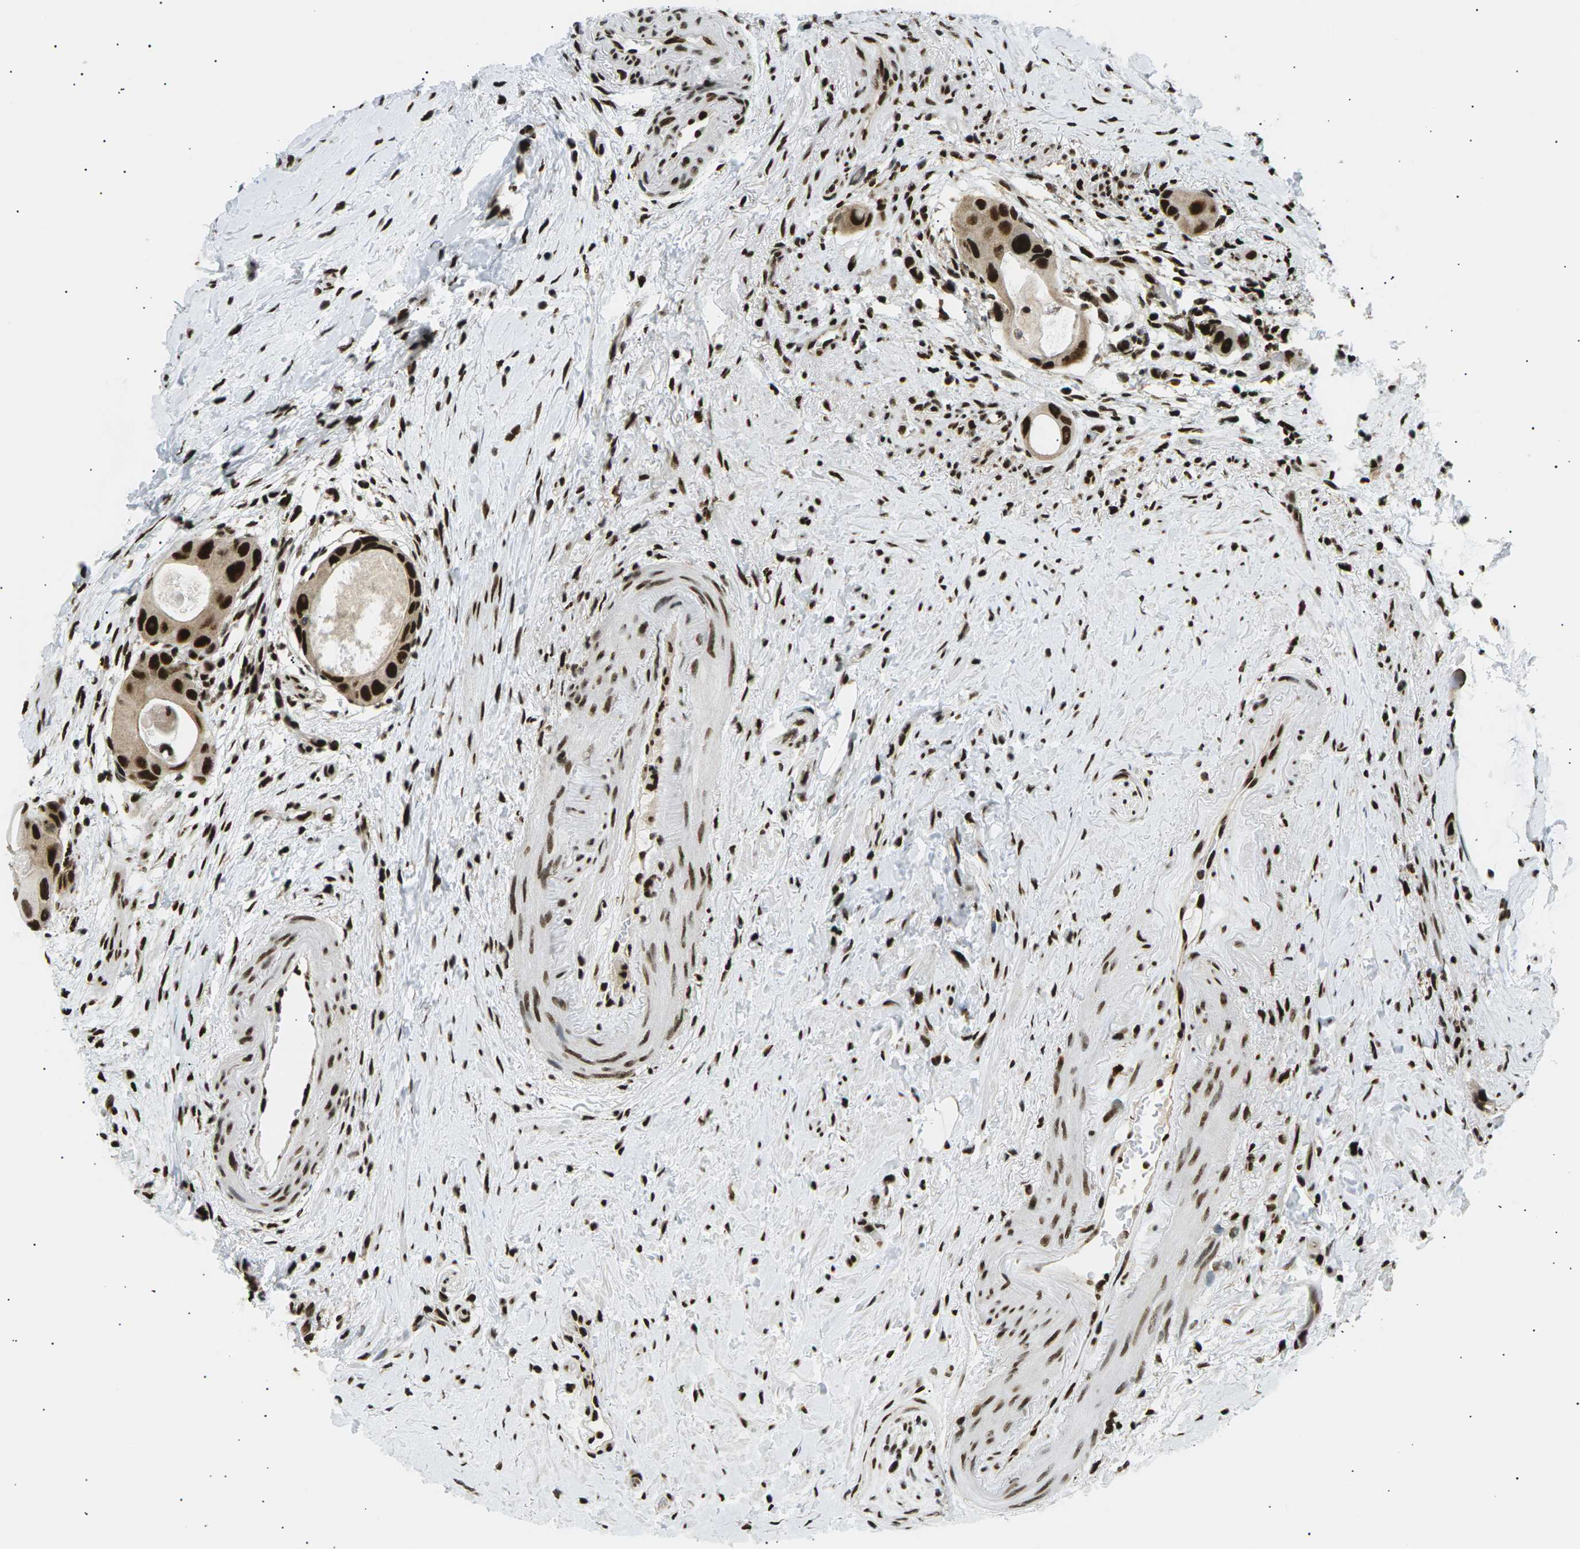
{"staining": {"intensity": "strong", "quantity": ">75%", "location": "cytoplasmic/membranous,nuclear"}, "tissue": "colorectal cancer", "cell_type": "Tumor cells", "image_type": "cancer", "snomed": [{"axis": "morphology", "description": "Adenocarcinoma, NOS"}, {"axis": "topography", "description": "Rectum"}], "caption": "Colorectal adenocarcinoma stained with immunohistochemistry (IHC) reveals strong cytoplasmic/membranous and nuclear expression in about >75% of tumor cells.", "gene": "RPA2", "patient": {"sex": "male", "age": 51}}